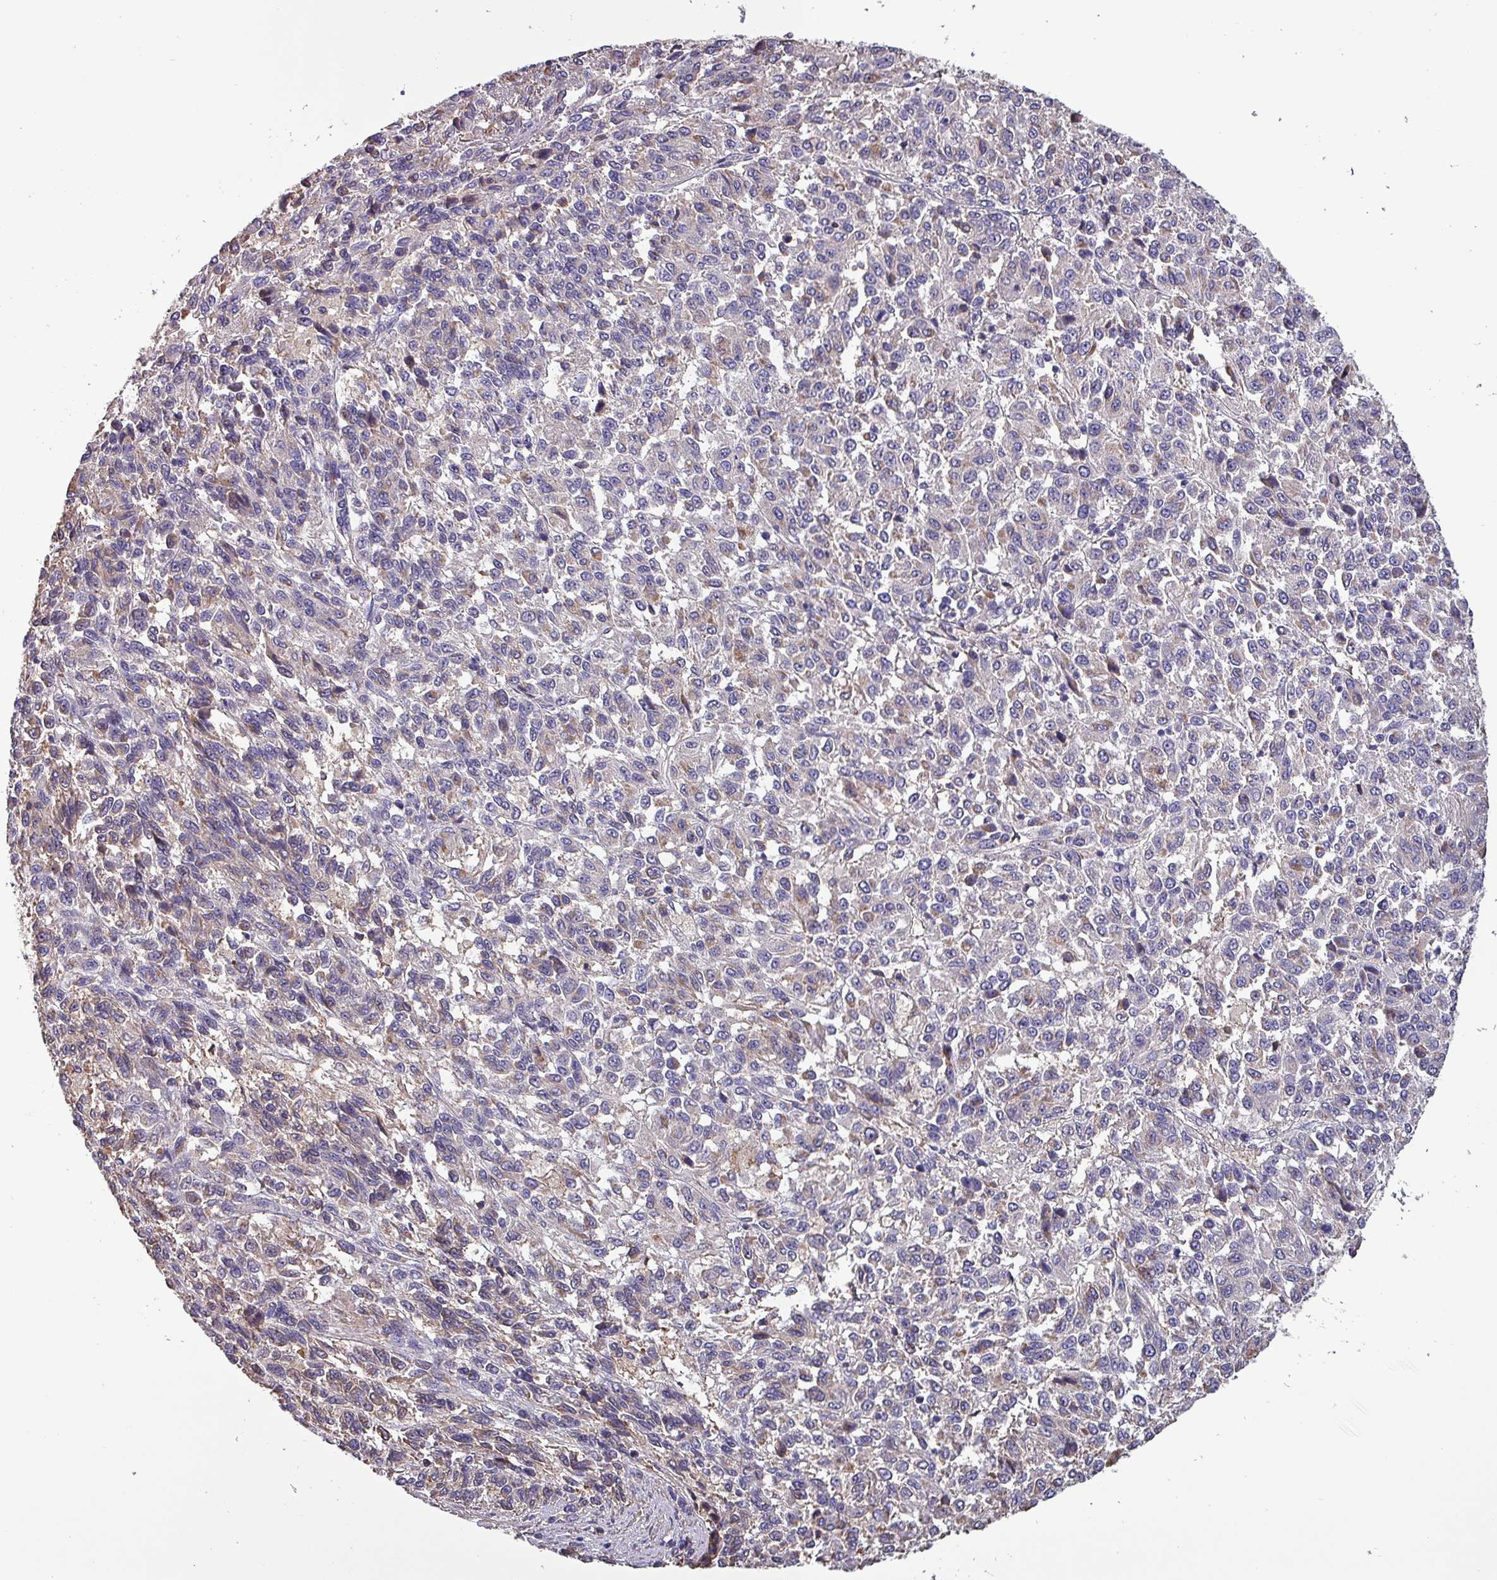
{"staining": {"intensity": "weak", "quantity": "25%-75%", "location": "cytoplasmic/membranous"}, "tissue": "melanoma", "cell_type": "Tumor cells", "image_type": "cancer", "snomed": [{"axis": "morphology", "description": "Malignant melanoma, Metastatic site"}, {"axis": "topography", "description": "Lung"}], "caption": "Immunohistochemical staining of human malignant melanoma (metastatic site) exhibits low levels of weak cytoplasmic/membranous protein staining in about 25%-75% of tumor cells. The protein is stained brown, and the nuclei are stained in blue (DAB (3,3'-diaminobenzidine) IHC with brightfield microscopy, high magnification).", "gene": "HTRA4", "patient": {"sex": "male", "age": 64}}